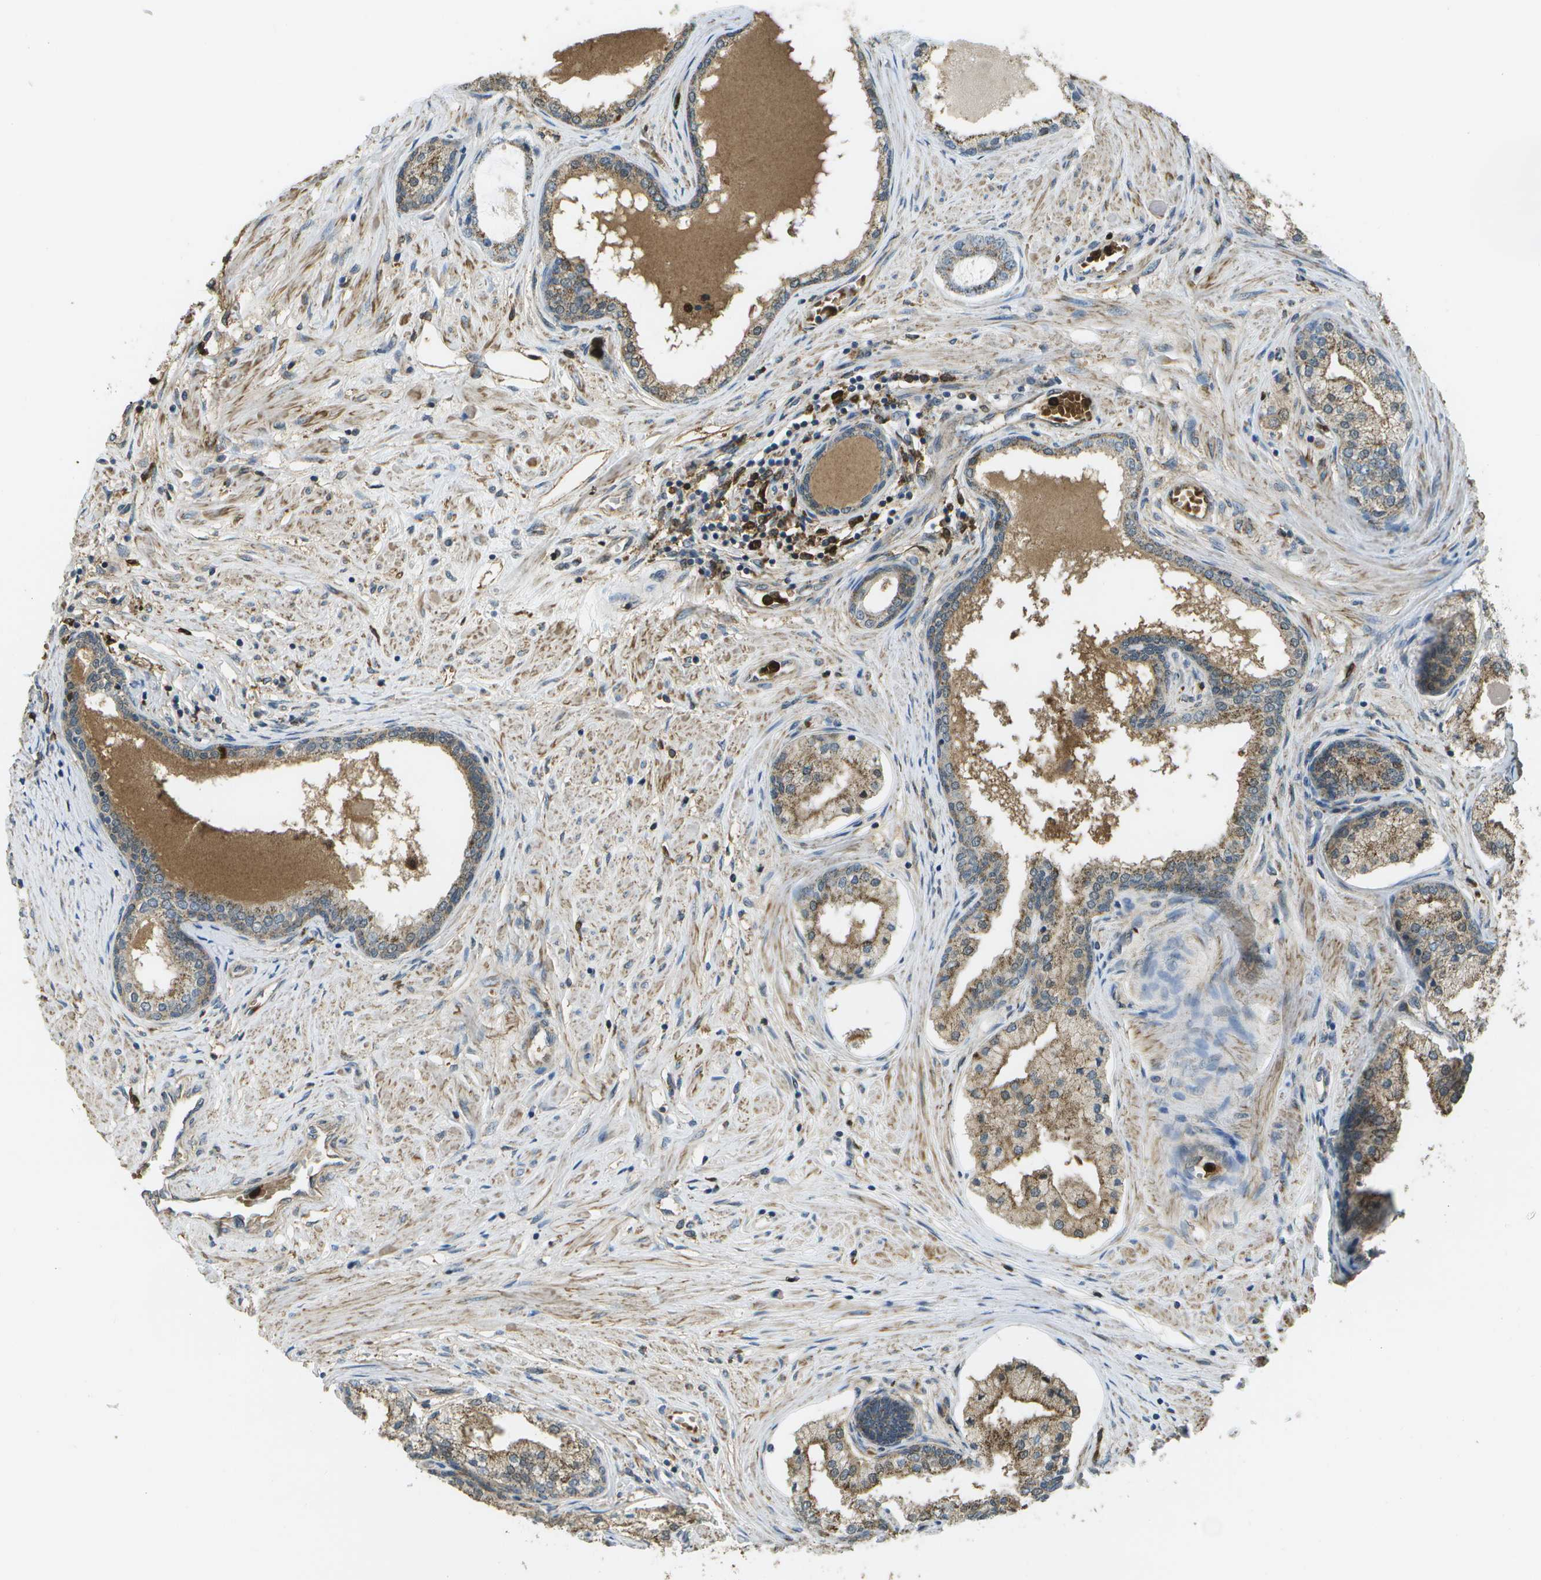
{"staining": {"intensity": "moderate", "quantity": ">75%", "location": "cytoplasmic/membranous"}, "tissue": "prostate cancer", "cell_type": "Tumor cells", "image_type": "cancer", "snomed": [{"axis": "morphology", "description": "Adenocarcinoma, Low grade"}, {"axis": "topography", "description": "Prostate"}], "caption": "Human prostate cancer (low-grade adenocarcinoma) stained with a protein marker shows moderate staining in tumor cells.", "gene": "CACHD1", "patient": {"sex": "male", "age": 63}}